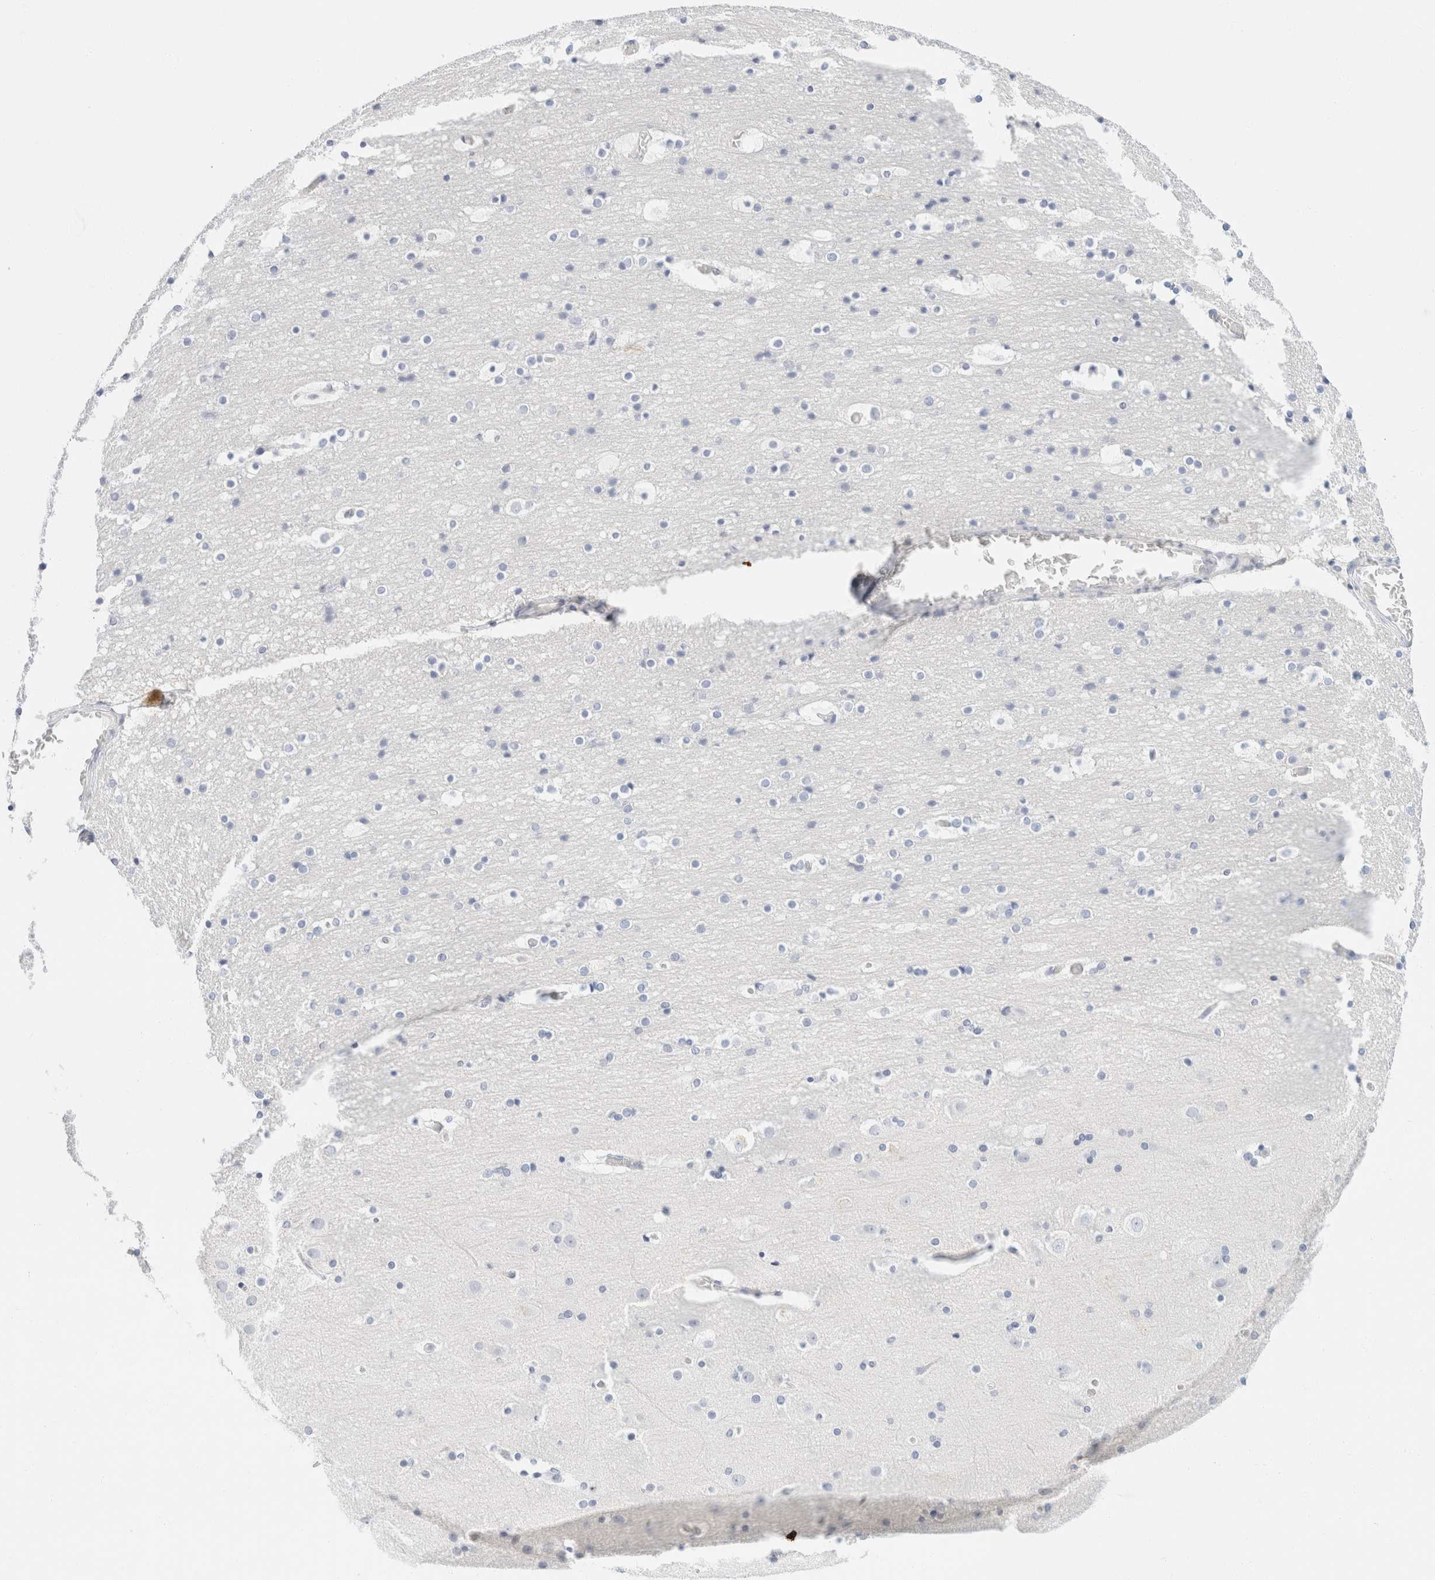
{"staining": {"intensity": "negative", "quantity": "none", "location": "none"}, "tissue": "cerebral cortex", "cell_type": "Endothelial cells", "image_type": "normal", "snomed": [{"axis": "morphology", "description": "Normal tissue, NOS"}, {"axis": "topography", "description": "Cerebral cortex"}], "caption": "This micrograph is of benign cerebral cortex stained with immunohistochemistry to label a protein in brown with the nuclei are counter-stained blue. There is no staining in endothelial cells.", "gene": "KRT20", "patient": {"sex": "male", "age": 57}}